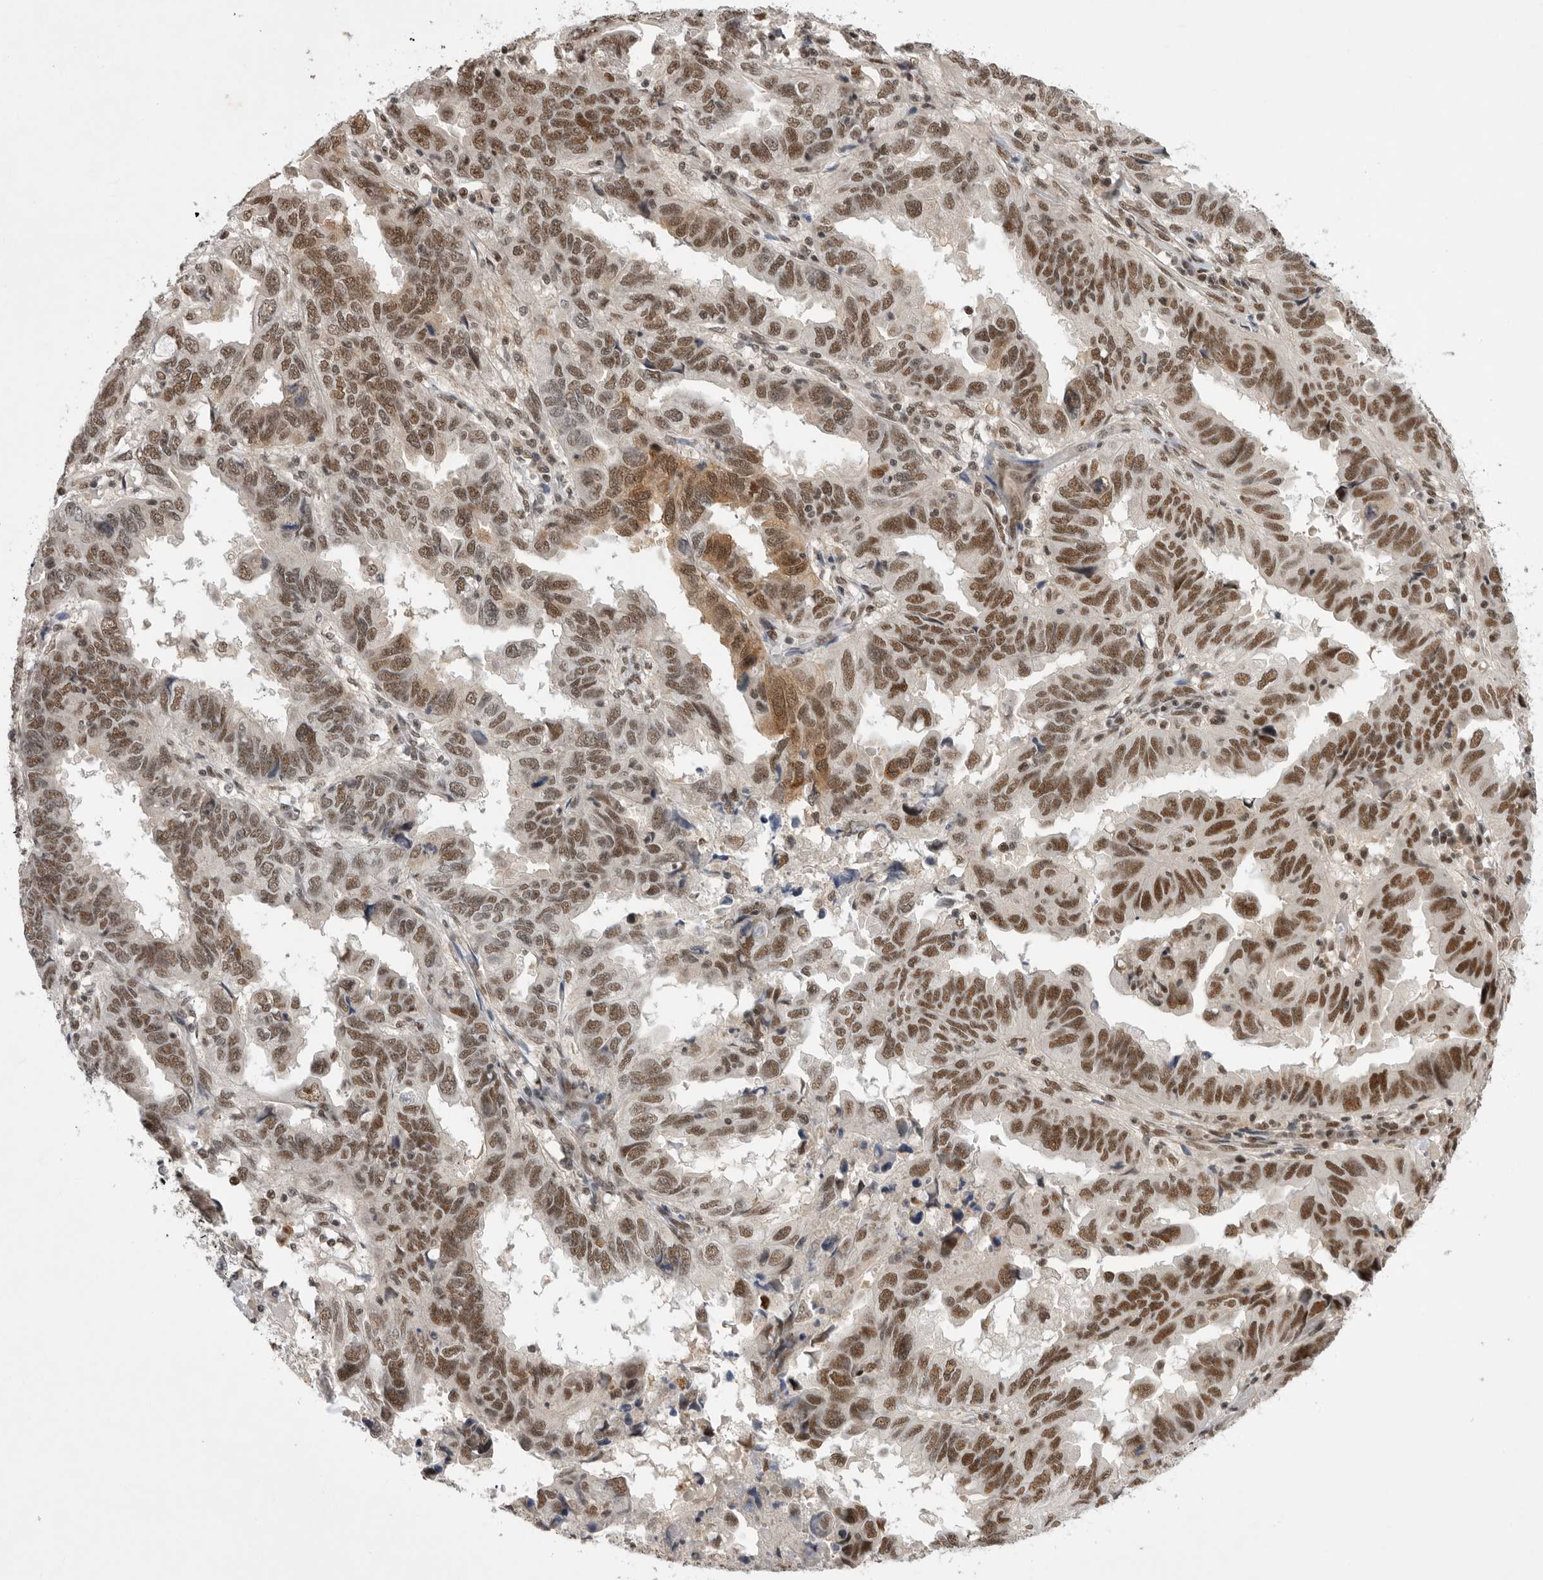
{"staining": {"intensity": "moderate", "quantity": ">75%", "location": "nuclear"}, "tissue": "endometrial cancer", "cell_type": "Tumor cells", "image_type": "cancer", "snomed": [{"axis": "morphology", "description": "Adenocarcinoma, NOS"}, {"axis": "topography", "description": "Uterus"}], "caption": "Immunohistochemical staining of endometrial cancer (adenocarcinoma) displays moderate nuclear protein positivity in about >75% of tumor cells. (IHC, brightfield microscopy, high magnification).", "gene": "ZNF830", "patient": {"sex": "female", "age": 77}}